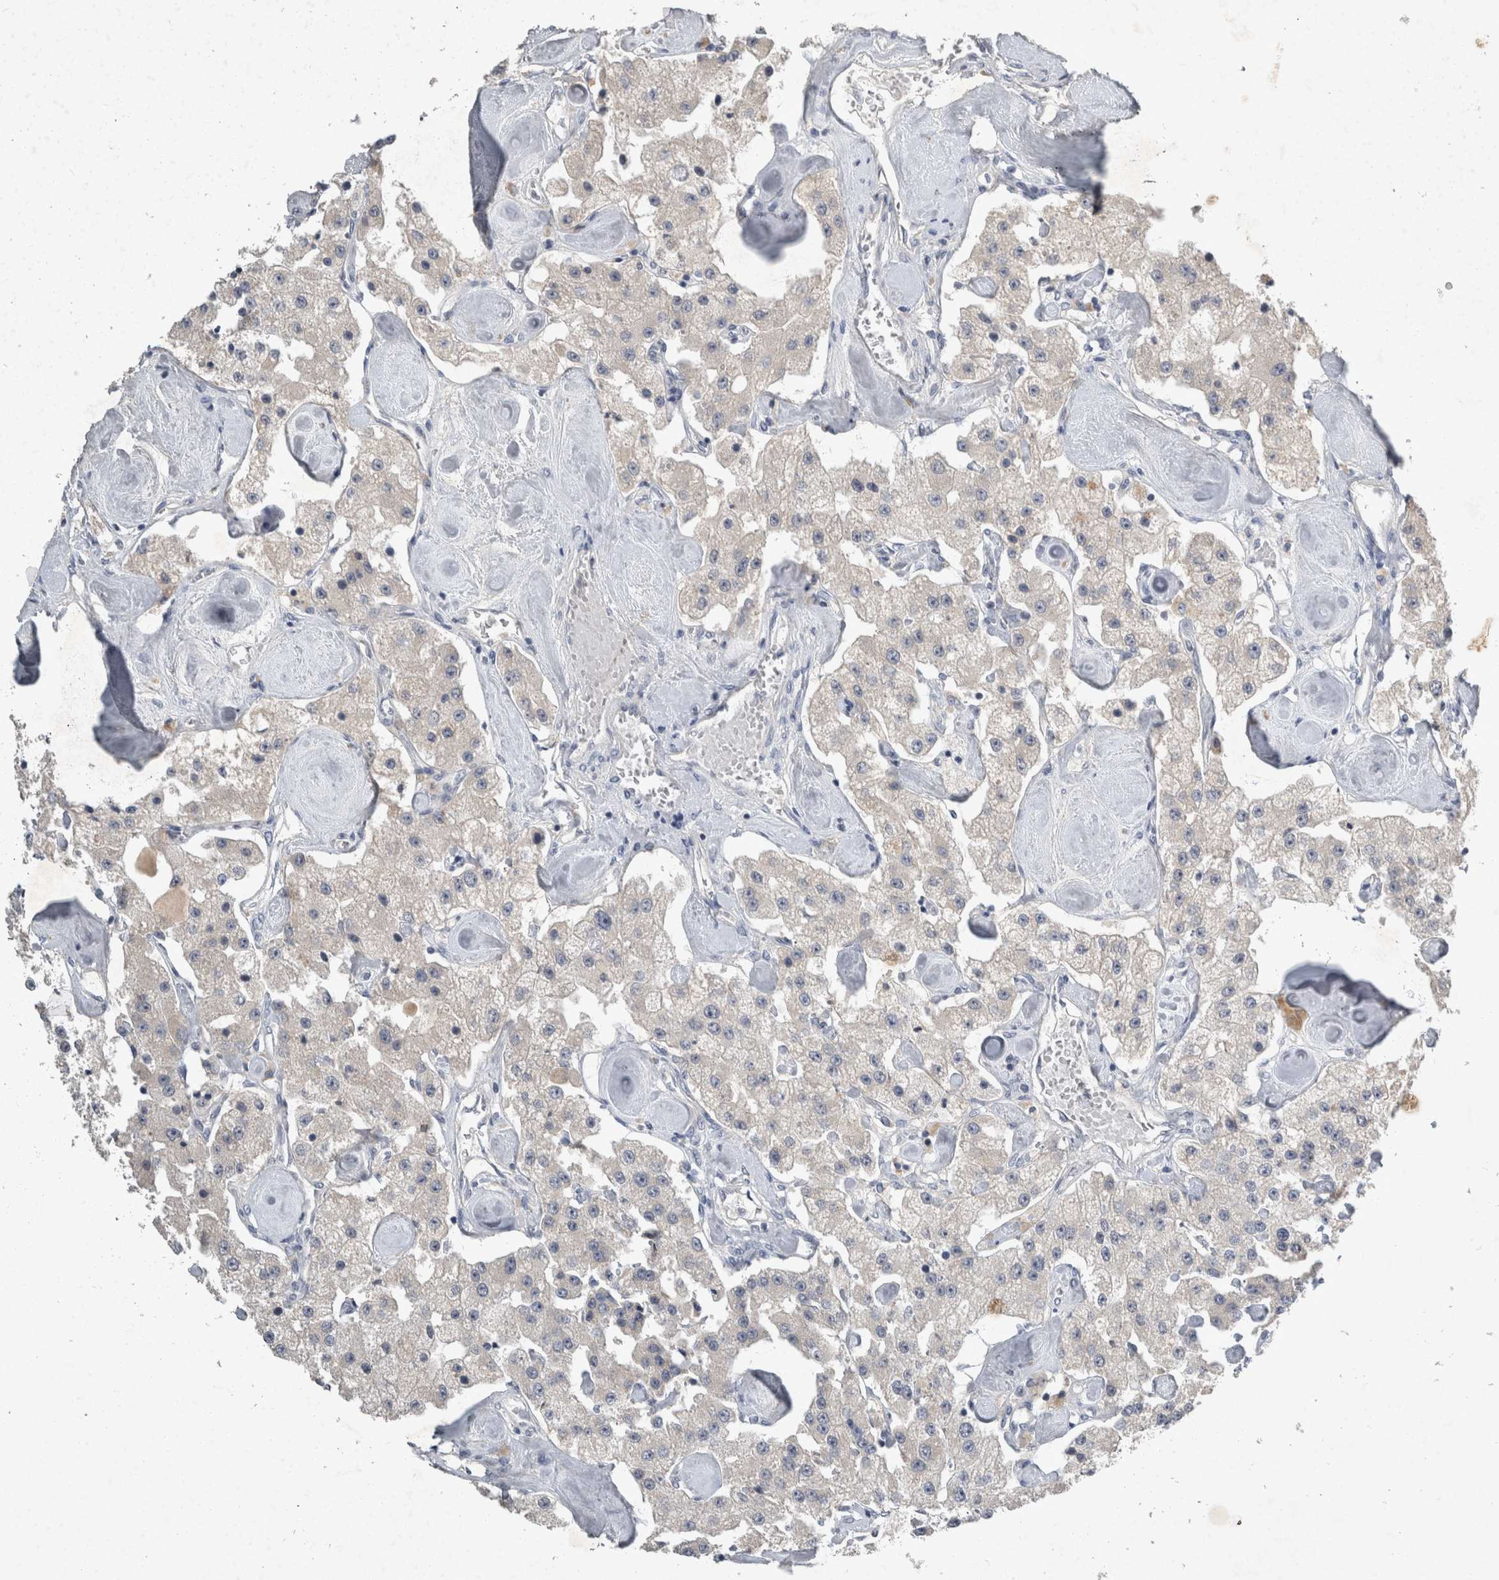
{"staining": {"intensity": "negative", "quantity": "none", "location": "none"}, "tissue": "carcinoid", "cell_type": "Tumor cells", "image_type": "cancer", "snomed": [{"axis": "morphology", "description": "Carcinoid, malignant, NOS"}, {"axis": "topography", "description": "Pancreas"}], "caption": "Immunohistochemistry (IHC) image of human malignant carcinoid stained for a protein (brown), which displays no positivity in tumor cells.", "gene": "SLC22A11", "patient": {"sex": "male", "age": 41}}